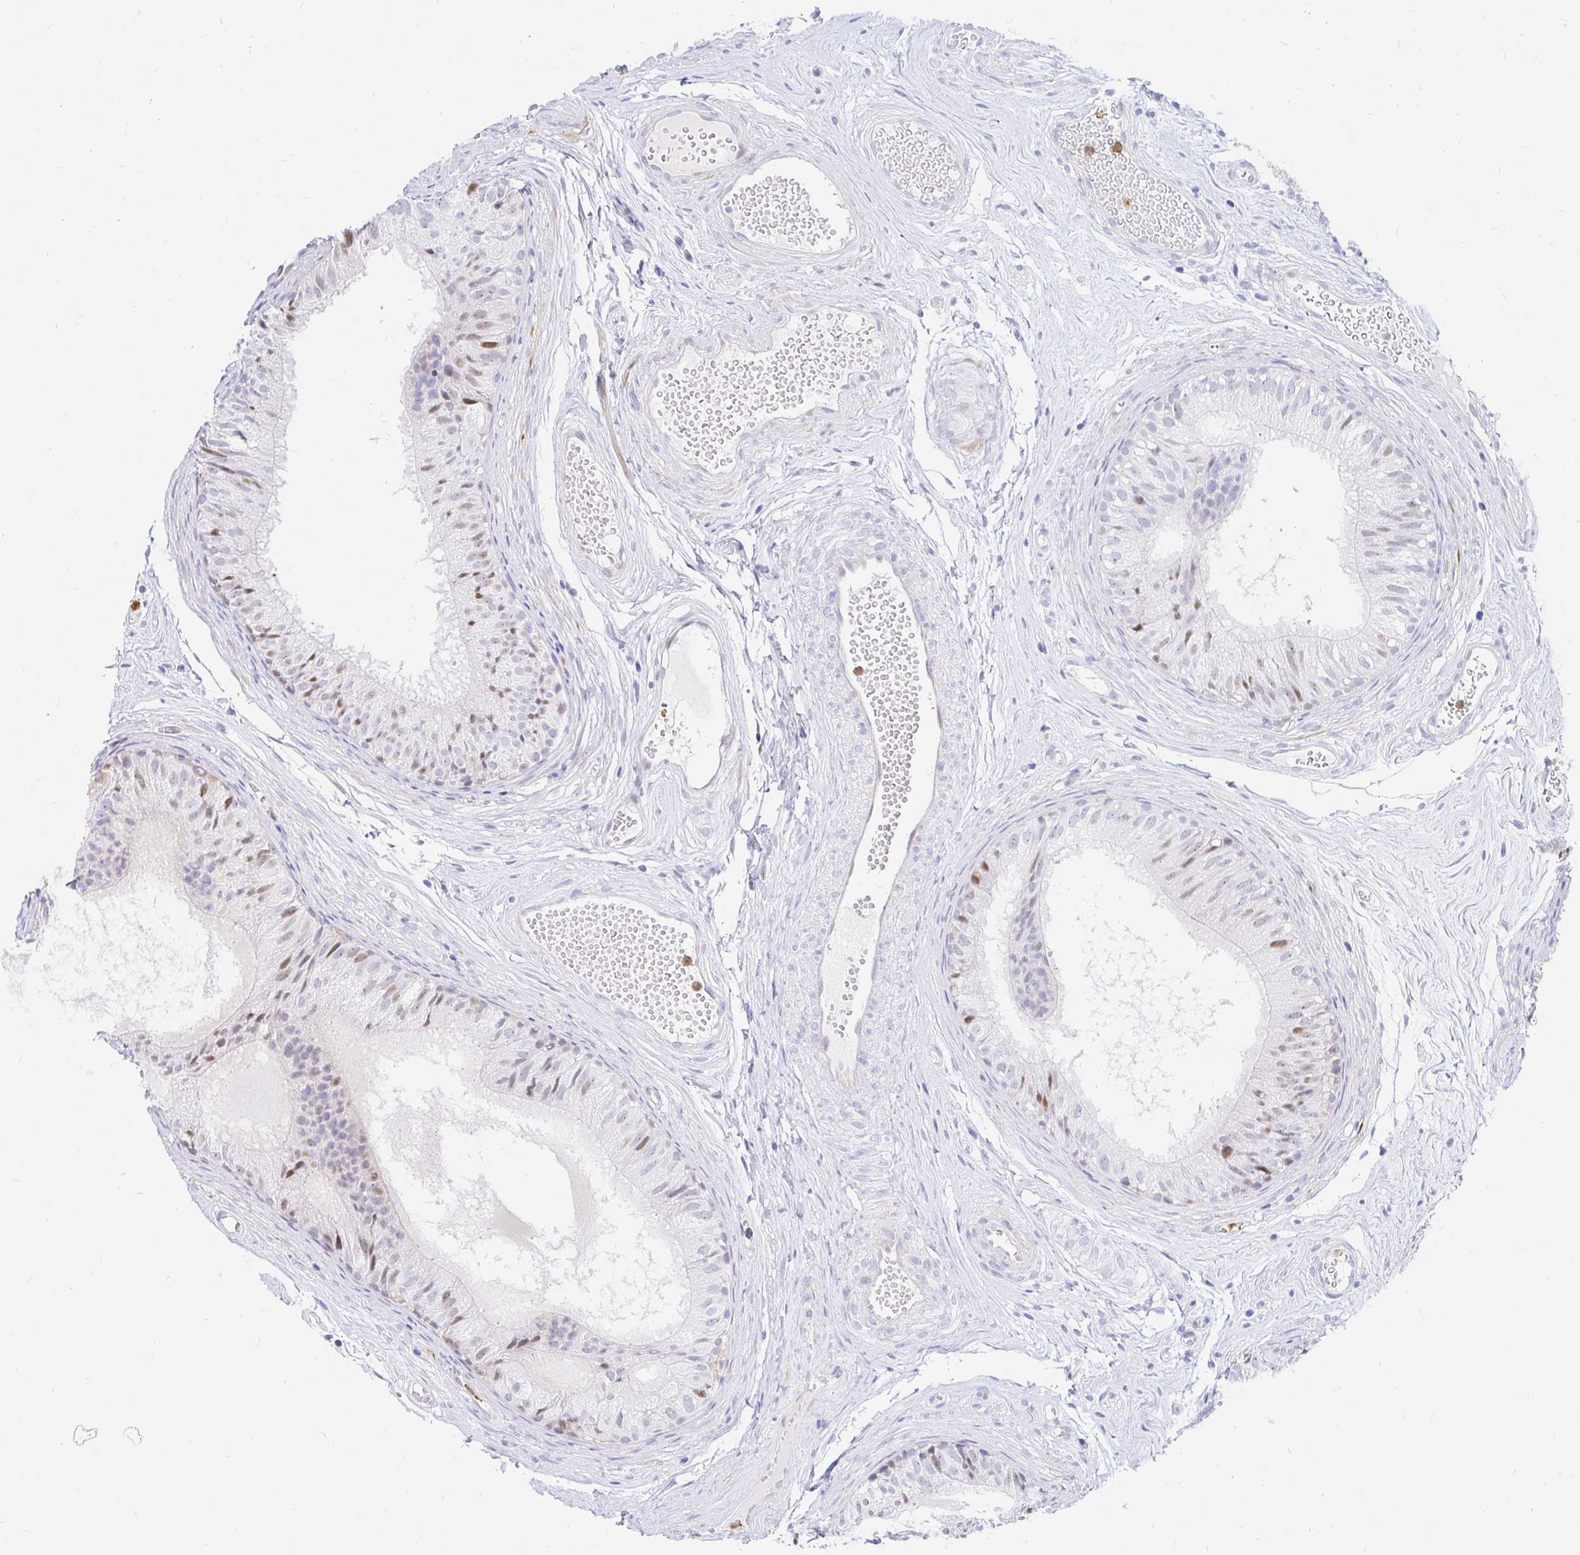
{"staining": {"intensity": "weak", "quantity": "<25%", "location": "nuclear"}, "tissue": "epididymis", "cell_type": "Glandular cells", "image_type": "normal", "snomed": [{"axis": "morphology", "description": "Normal tissue, NOS"}, {"axis": "morphology", "description": "Seminoma, NOS"}, {"axis": "topography", "description": "Testis"}, {"axis": "topography", "description": "Epididymis"}], "caption": "Immunohistochemistry of unremarkable human epididymis demonstrates no staining in glandular cells. The staining was performed using DAB to visualize the protein expression in brown, while the nuclei were stained in blue with hematoxylin (Magnification: 20x).", "gene": "HINFP", "patient": {"sex": "male", "age": 34}}